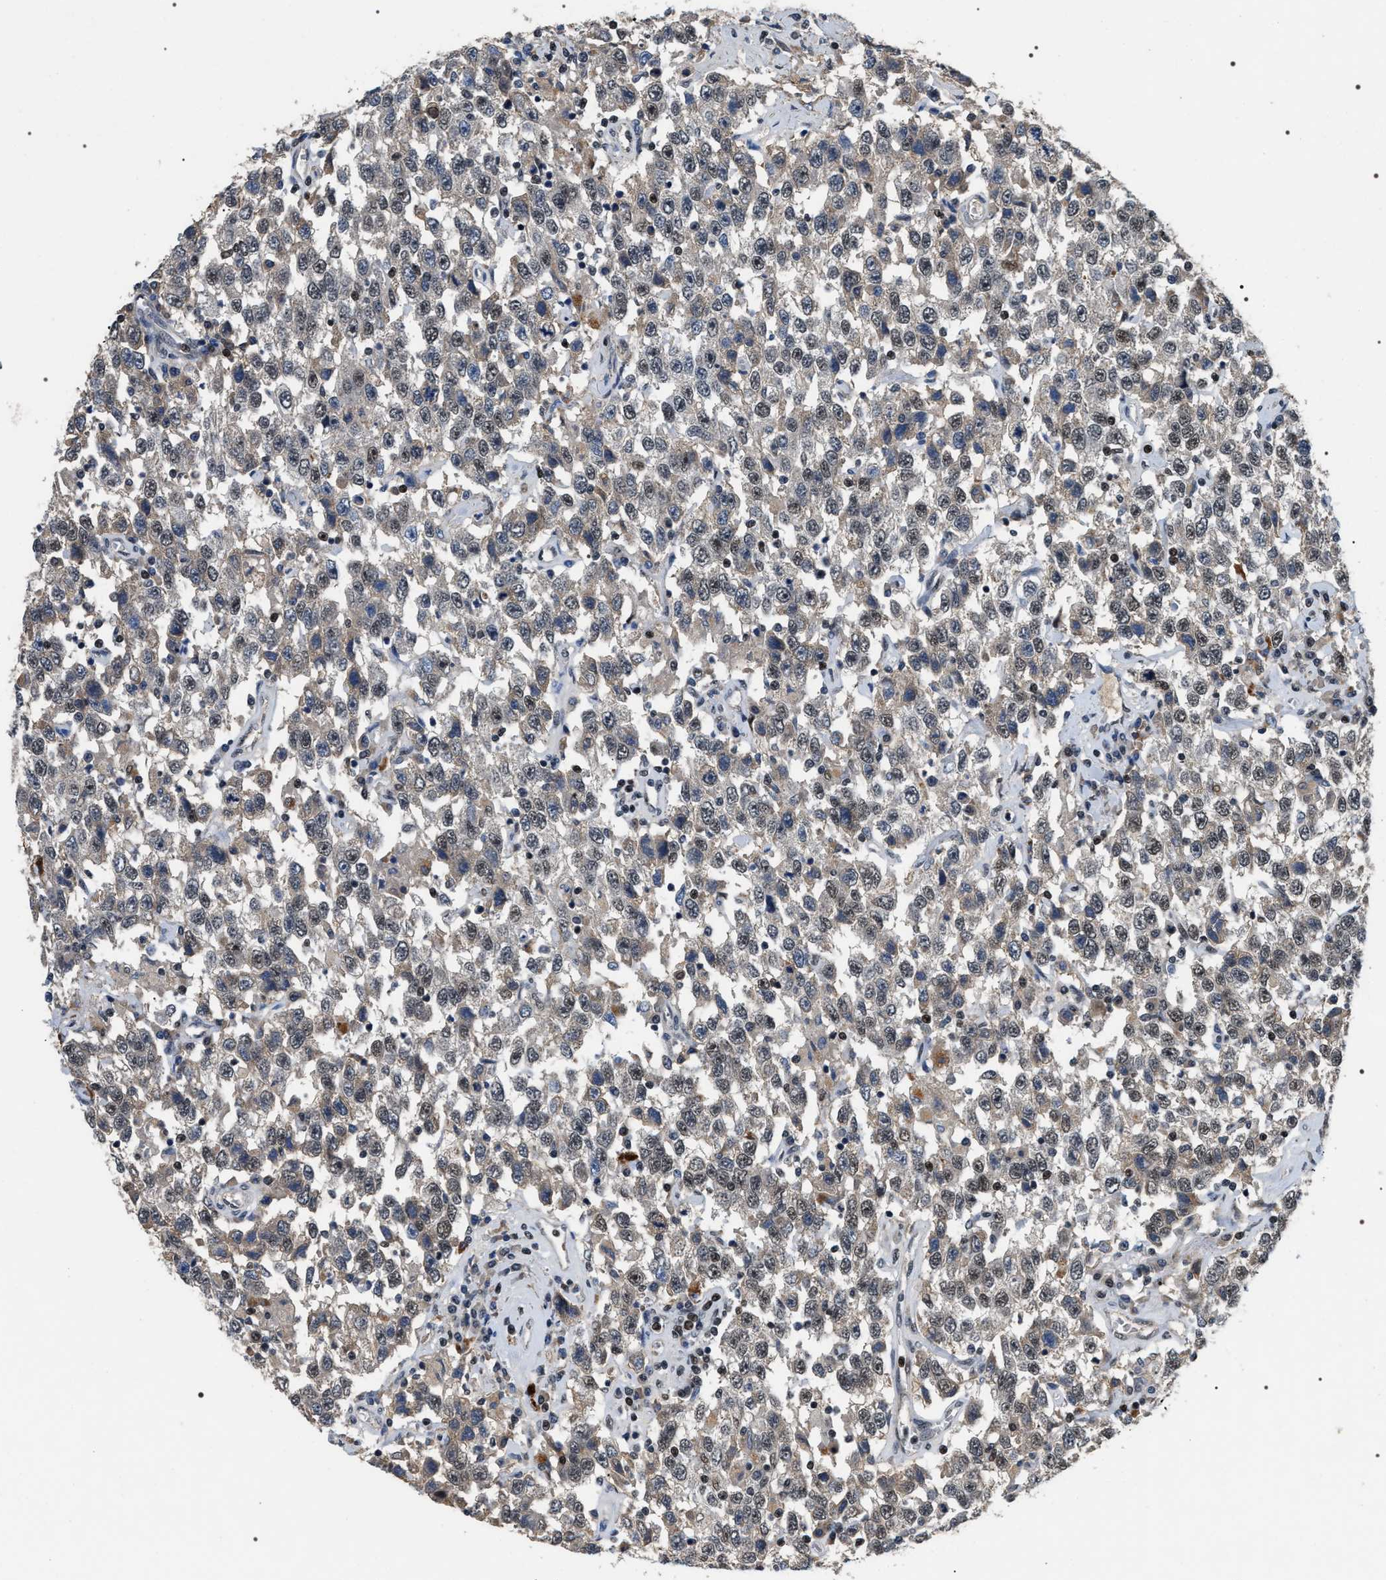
{"staining": {"intensity": "weak", "quantity": "25%-75%", "location": "nuclear"}, "tissue": "testis cancer", "cell_type": "Tumor cells", "image_type": "cancer", "snomed": [{"axis": "morphology", "description": "Seminoma, NOS"}, {"axis": "topography", "description": "Testis"}], "caption": "Immunohistochemistry of seminoma (testis) exhibits low levels of weak nuclear positivity in about 25%-75% of tumor cells.", "gene": "C7orf25", "patient": {"sex": "male", "age": 41}}